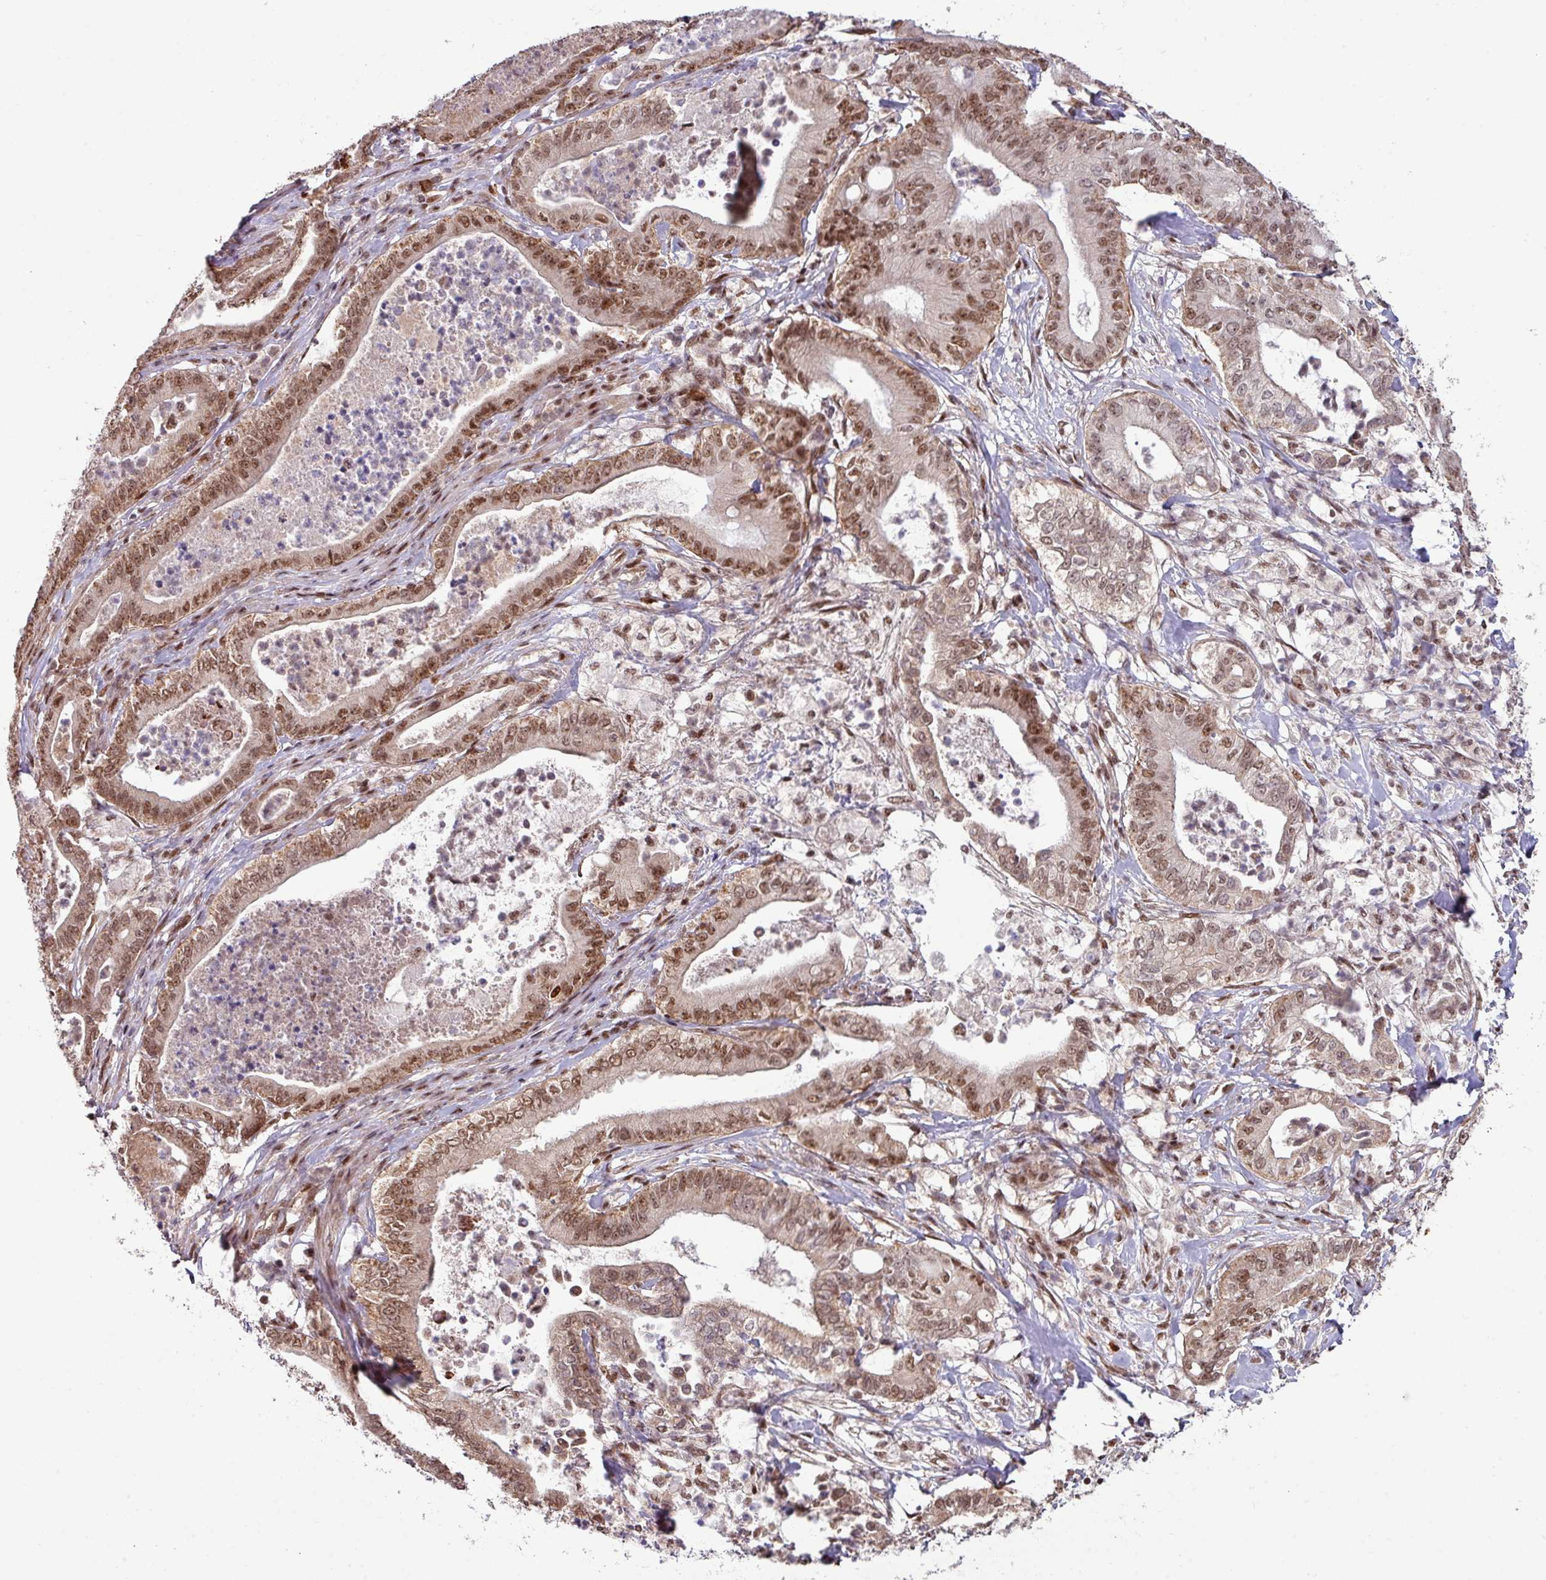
{"staining": {"intensity": "moderate", "quantity": ">75%", "location": "cytoplasmic/membranous,nuclear"}, "tissue": "pancreatic cancer", "cell_type": "Tumor cells", "image_type": "cancer", "snomed": [{"axis": "morphology", "description": "Adenocarcinoma, NOS"}, {"axis": "topography", "description": "Pancreas"}], "caption": "Tumor cells display moderate cytoplasmic/membranous and nuclear expression in about >75% of cells in pancreatic cancer (adenocarcinoma).", "gene": "PHF23", "patient": {"sex": "male", "age": 71}}